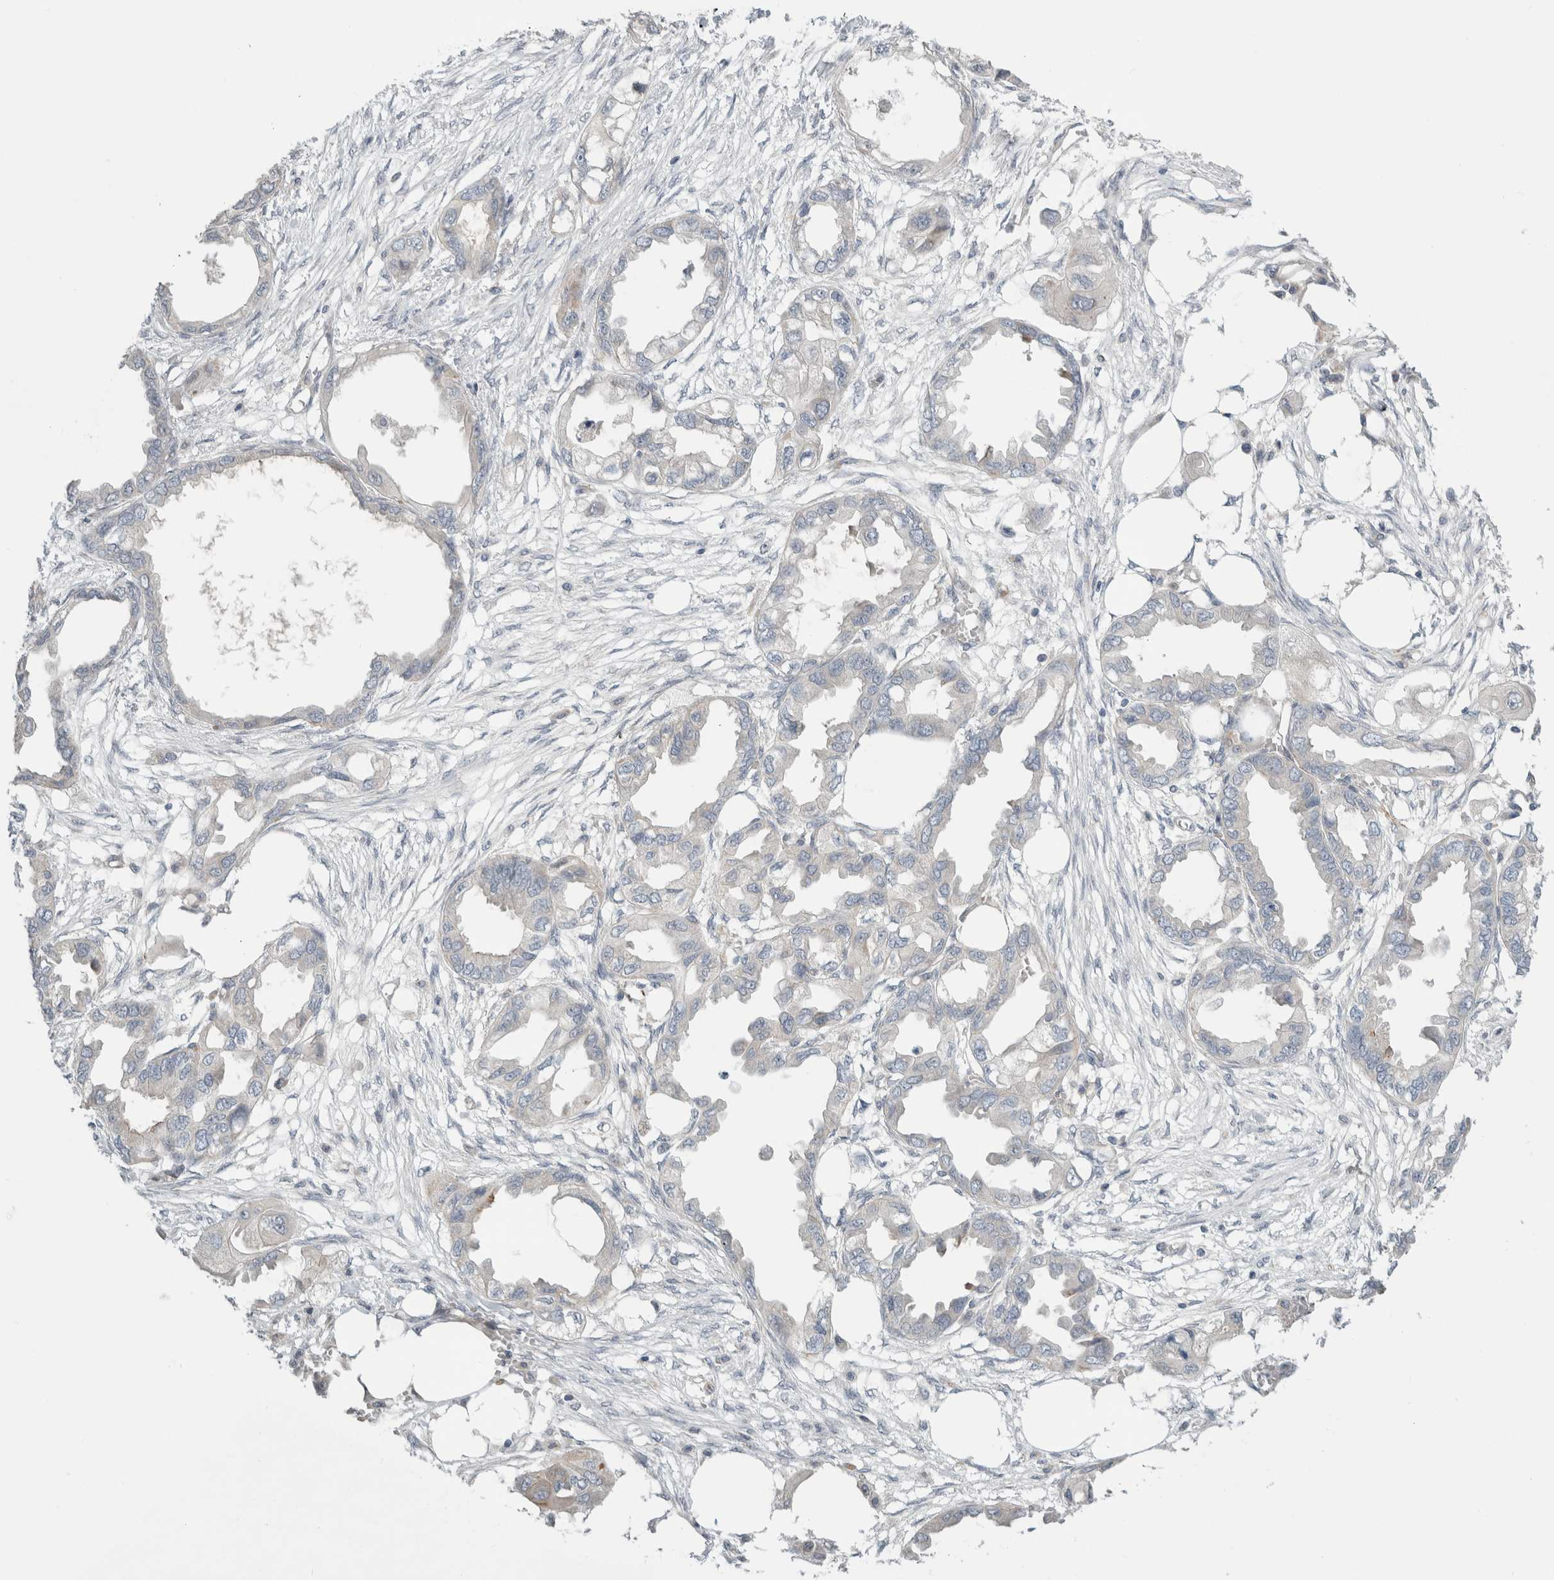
{"staining": {"intensity": "negative", "quantity": "none", "location": "none"}, "tissue": "endometrial cancer", "cell_type": "Tumor cells", "image_type": "cancer", "snomed": [{"axis": "morphology", "description": "Adenocarcinoma, NOS"}, {"axis": "morphology", "description": "Adenocarcinoma, metastatic, NOS"}, {"axis": "topography", "description": "Adipose tissue"}, {"axis": "topography", "description": "Endometrium"}], "caption": "High magnification brightfield microscopy of endometrial cancer stained with DAB (brown) and counterstained with hematoxylin (blue): tumor cells show no significant staining.", "gene": "KPNA5", "patient": {"sex": "female", "age": 67}}